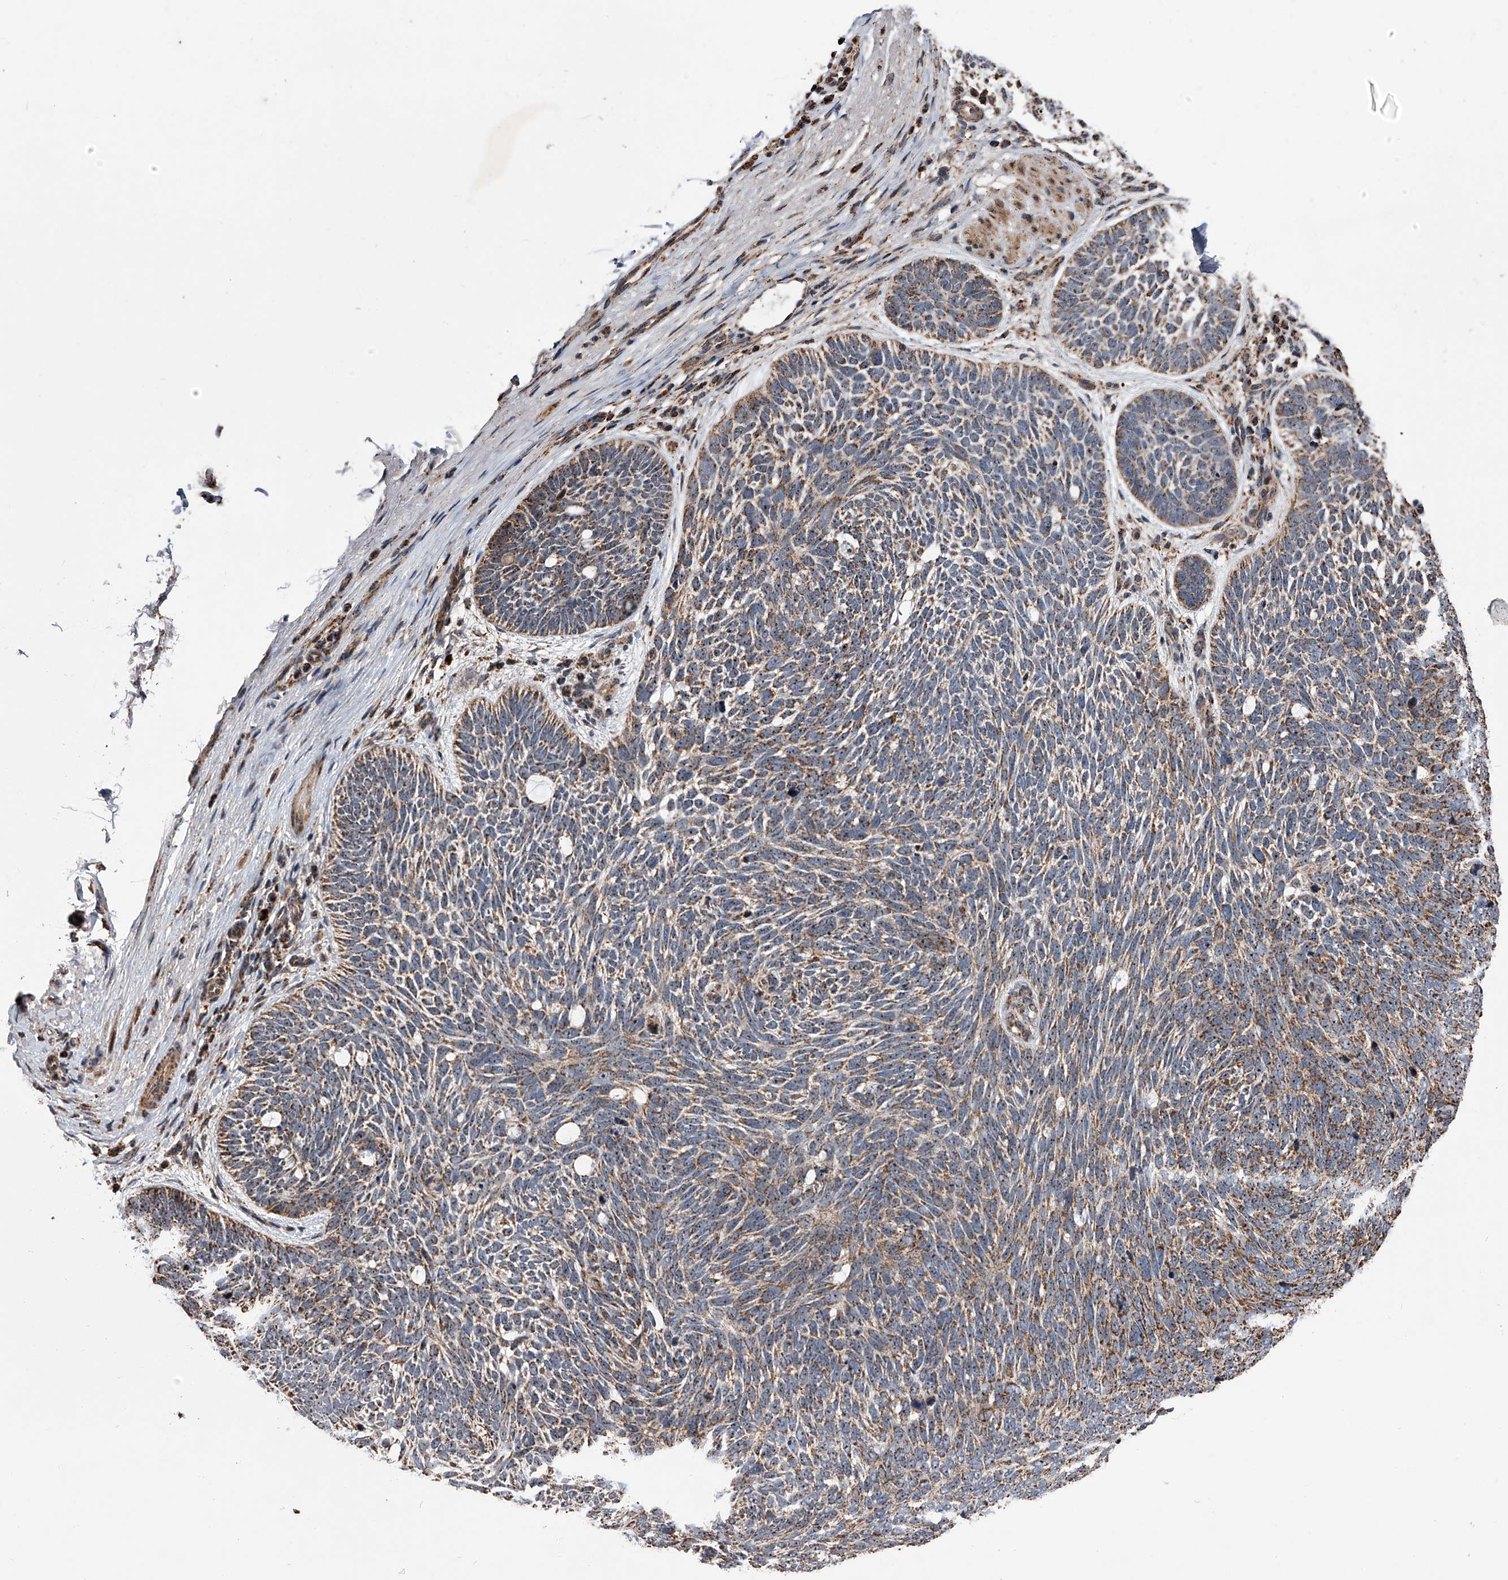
{"staining": {"intensity": "weak", "quantity": "25%-75%", "location": "cytoplasmic/membranous"}, "tissue": "skin cancer", "cell_type": "Tumor cells", "image_type": "cancer", "snomed": [{"axis": "morphology", "description": "Basal cell carcinoma"}, {"axis": "topography", "description": "Skin"}], "caption": "IHC histopathology image of neoplastic tissue: skin cancer stained using immunohistochemistry (IHC) reveals low levels of weak protein expression localized specifically in the cytoplasmic/membranous of tumor cells, appearing as a cytoplasmic/membranous brown color.", "gene": "SMPDL3A", "patient": {"sex": "female", "age": 85}}